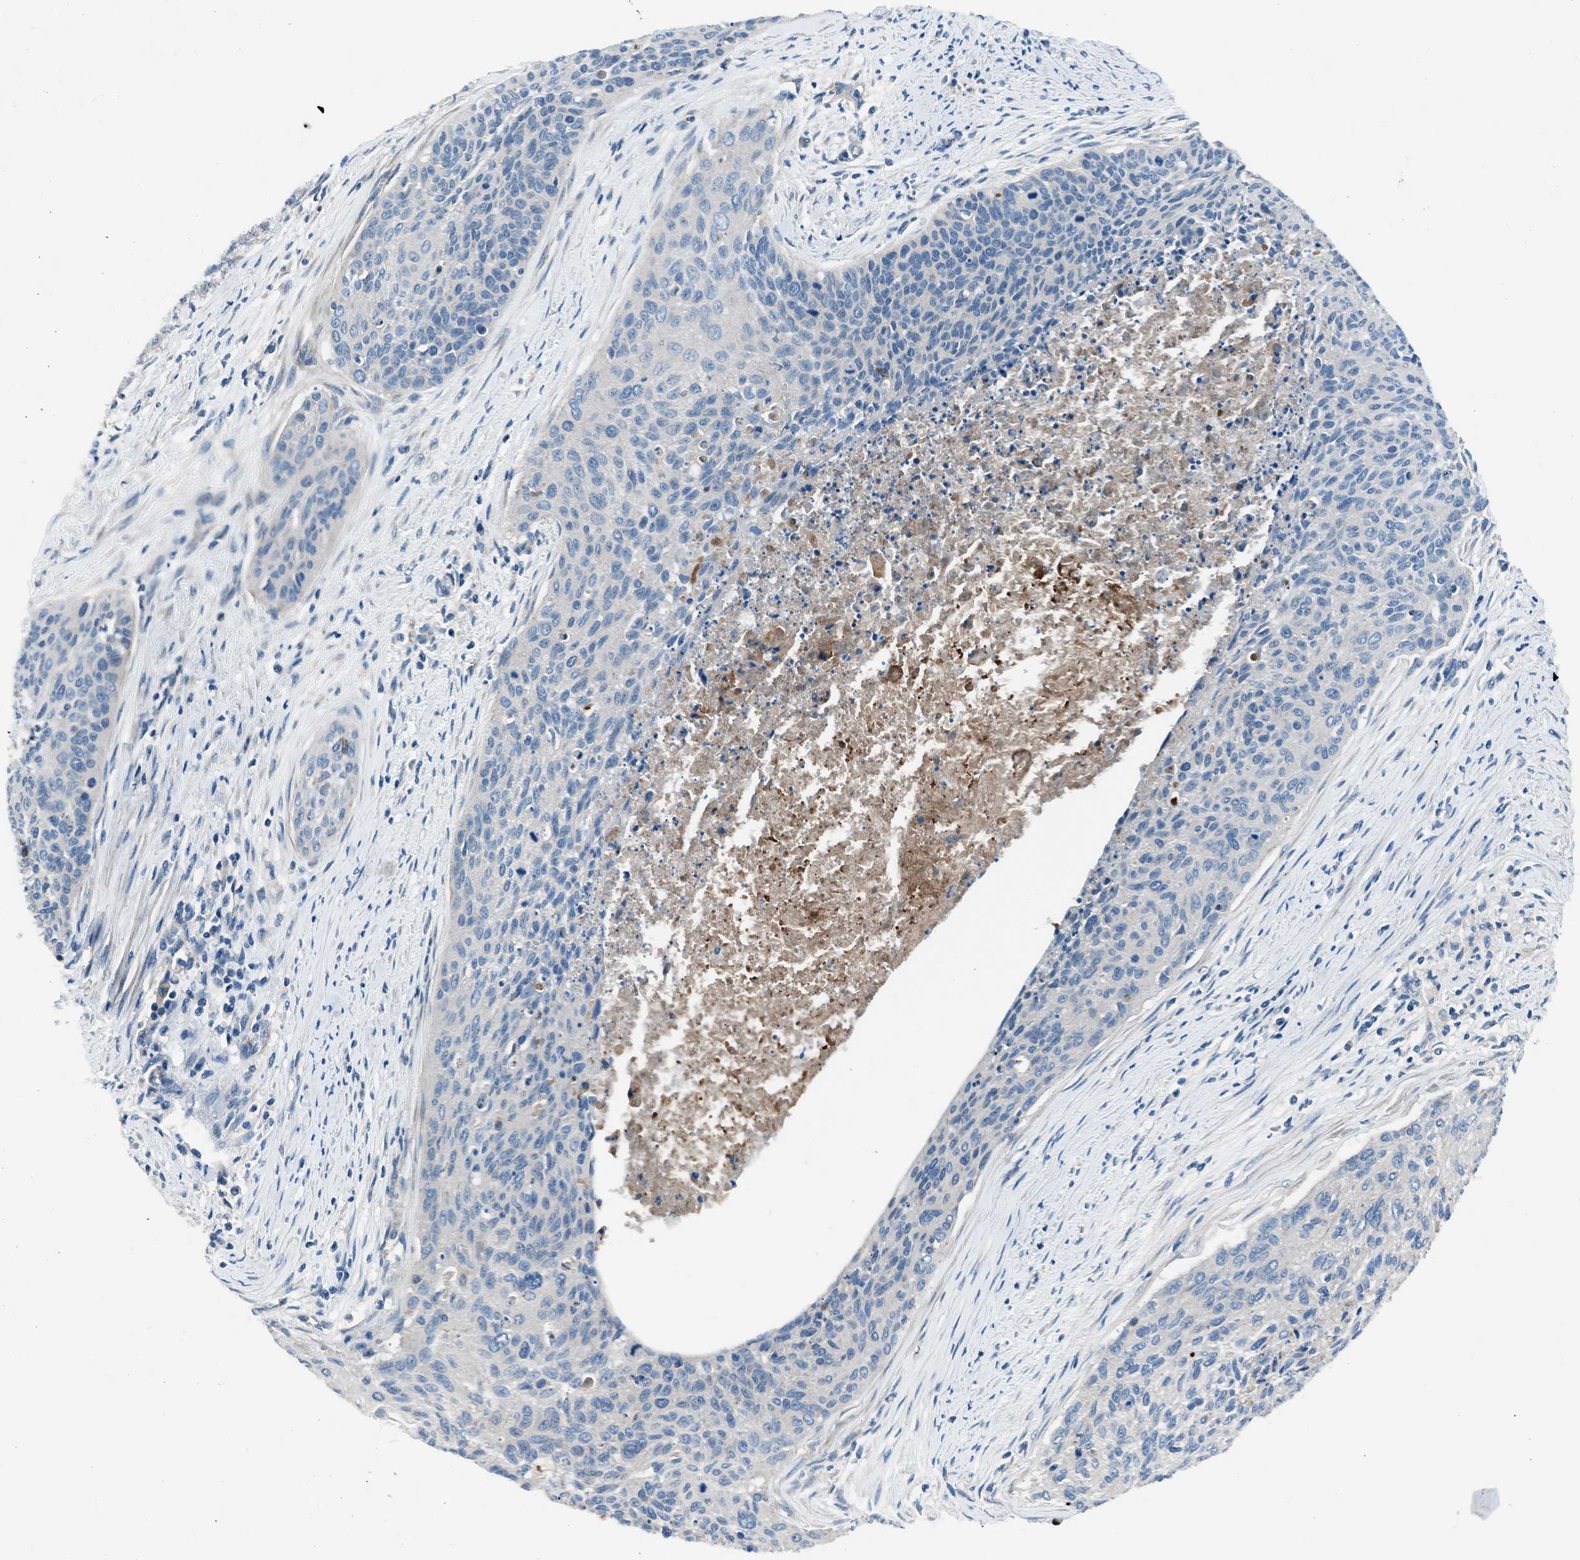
{"staining": {"intensity": "negative", "quantity": "none", "location": "none"}, "tissue": "cervical cancer", "cell_type": "Tumor cells", "image_type": "cancer", "snomed": [{"axis": "morphology", "description": "Squamous cell carcinoma, NOS"}, {"axis": "topography", "description": "Cervix"}], "caption": "Protein analysis of cervical squamous cell carcinoma displays no significant expression in tumor cells. Nuclei are stained in blue.", "gene": "SLC38A6", "patient": {"sex": "female", "age": 55}}